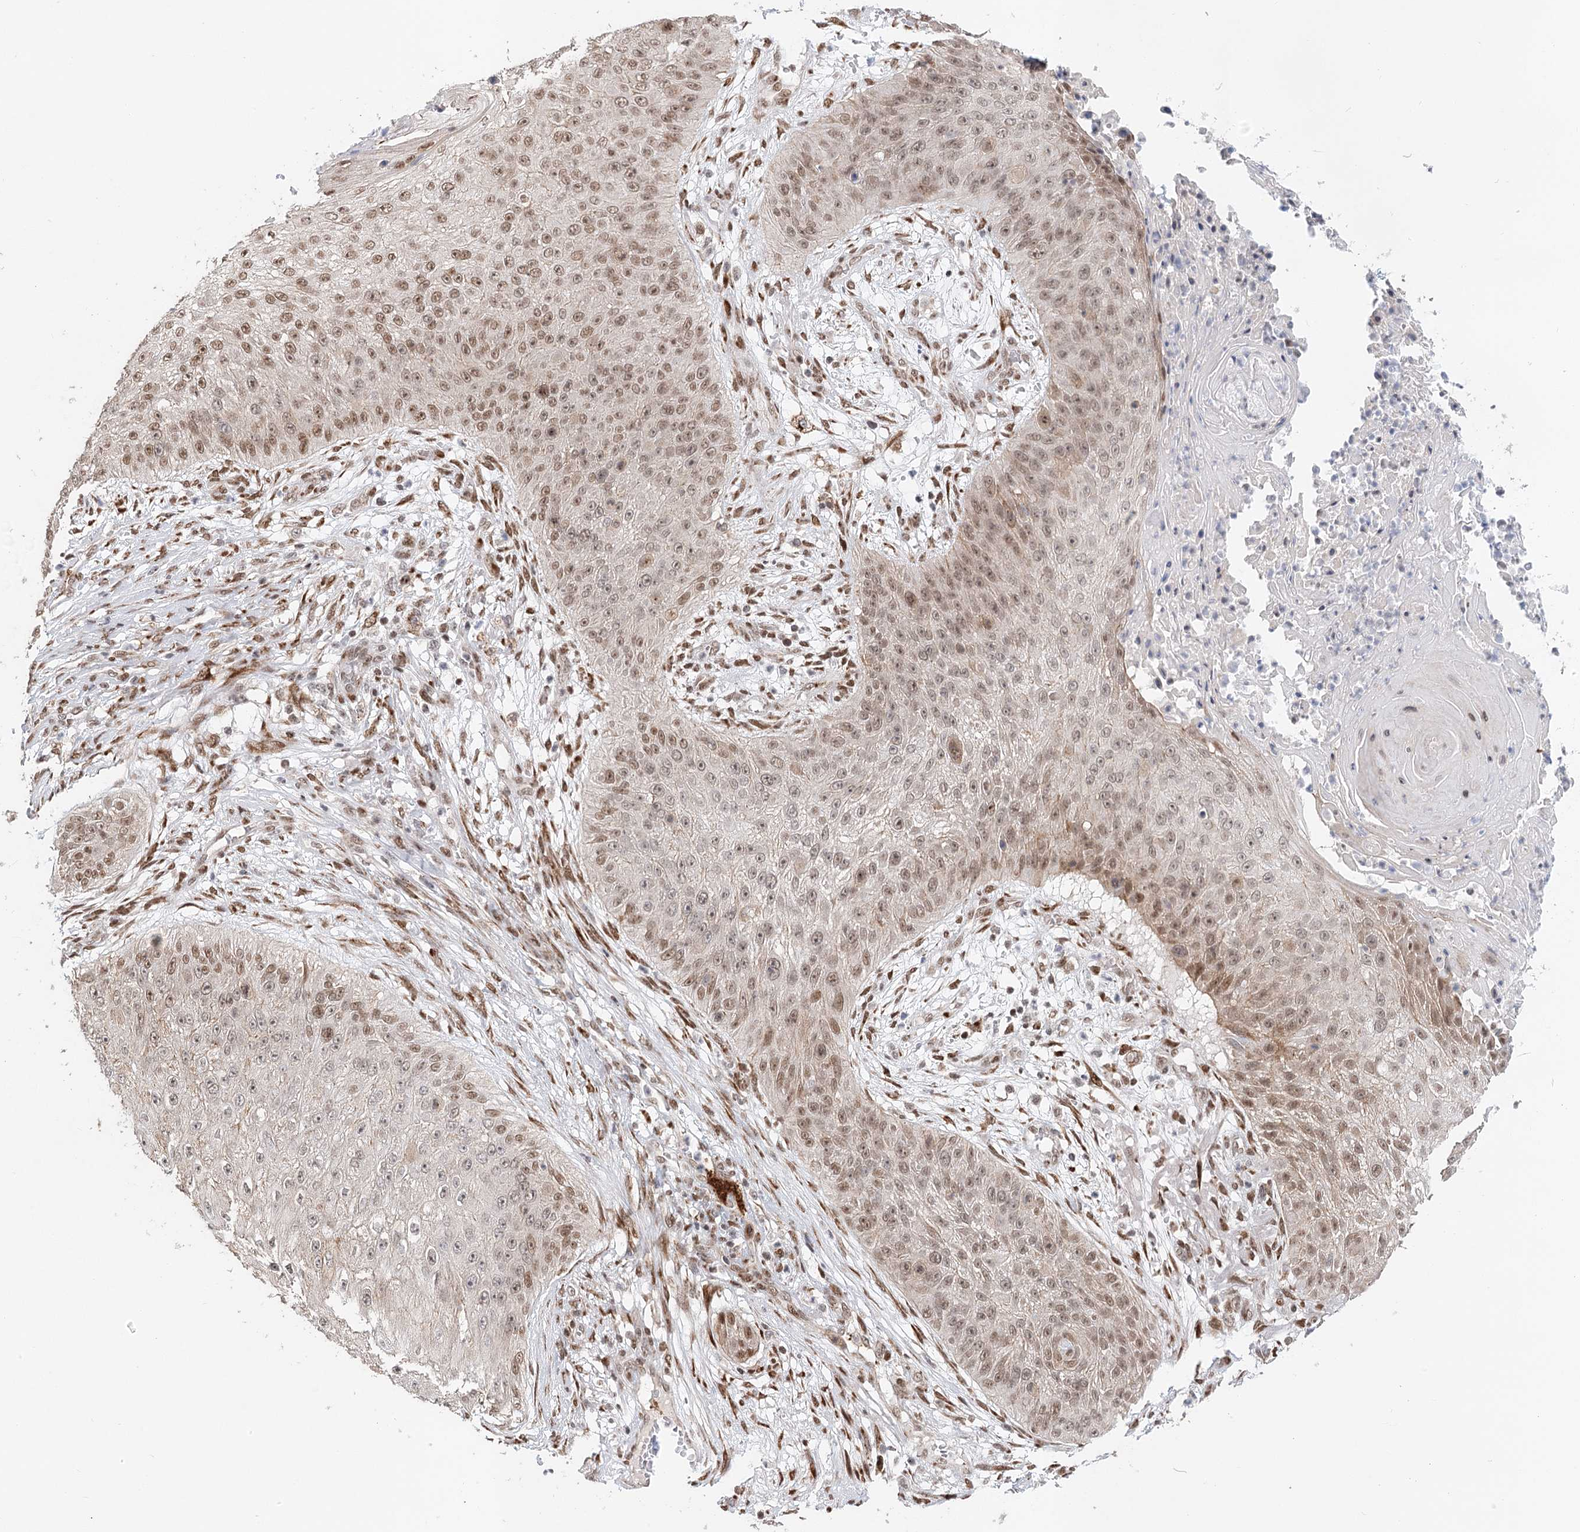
{"staining": {"intensity": "moderate", "quantity": ">75%", "location": "nuclear"}, "tissue": "skin cancer", "cell_type": "Tumor cells", "image_type": "cancer", "snomed": [{"axis": "morphology", "description": "Squamous cell carcinoma, NOS"}, {"axis": "topography", "description": "Skin"}], "caption": "Tumor cells exhibit moderate nuclear positivity in about >75% of cells in skin cancer. Nuclei are stained in blue.", "gene": "BNIP5", "patient": {"sex": "female", "age": 80}}